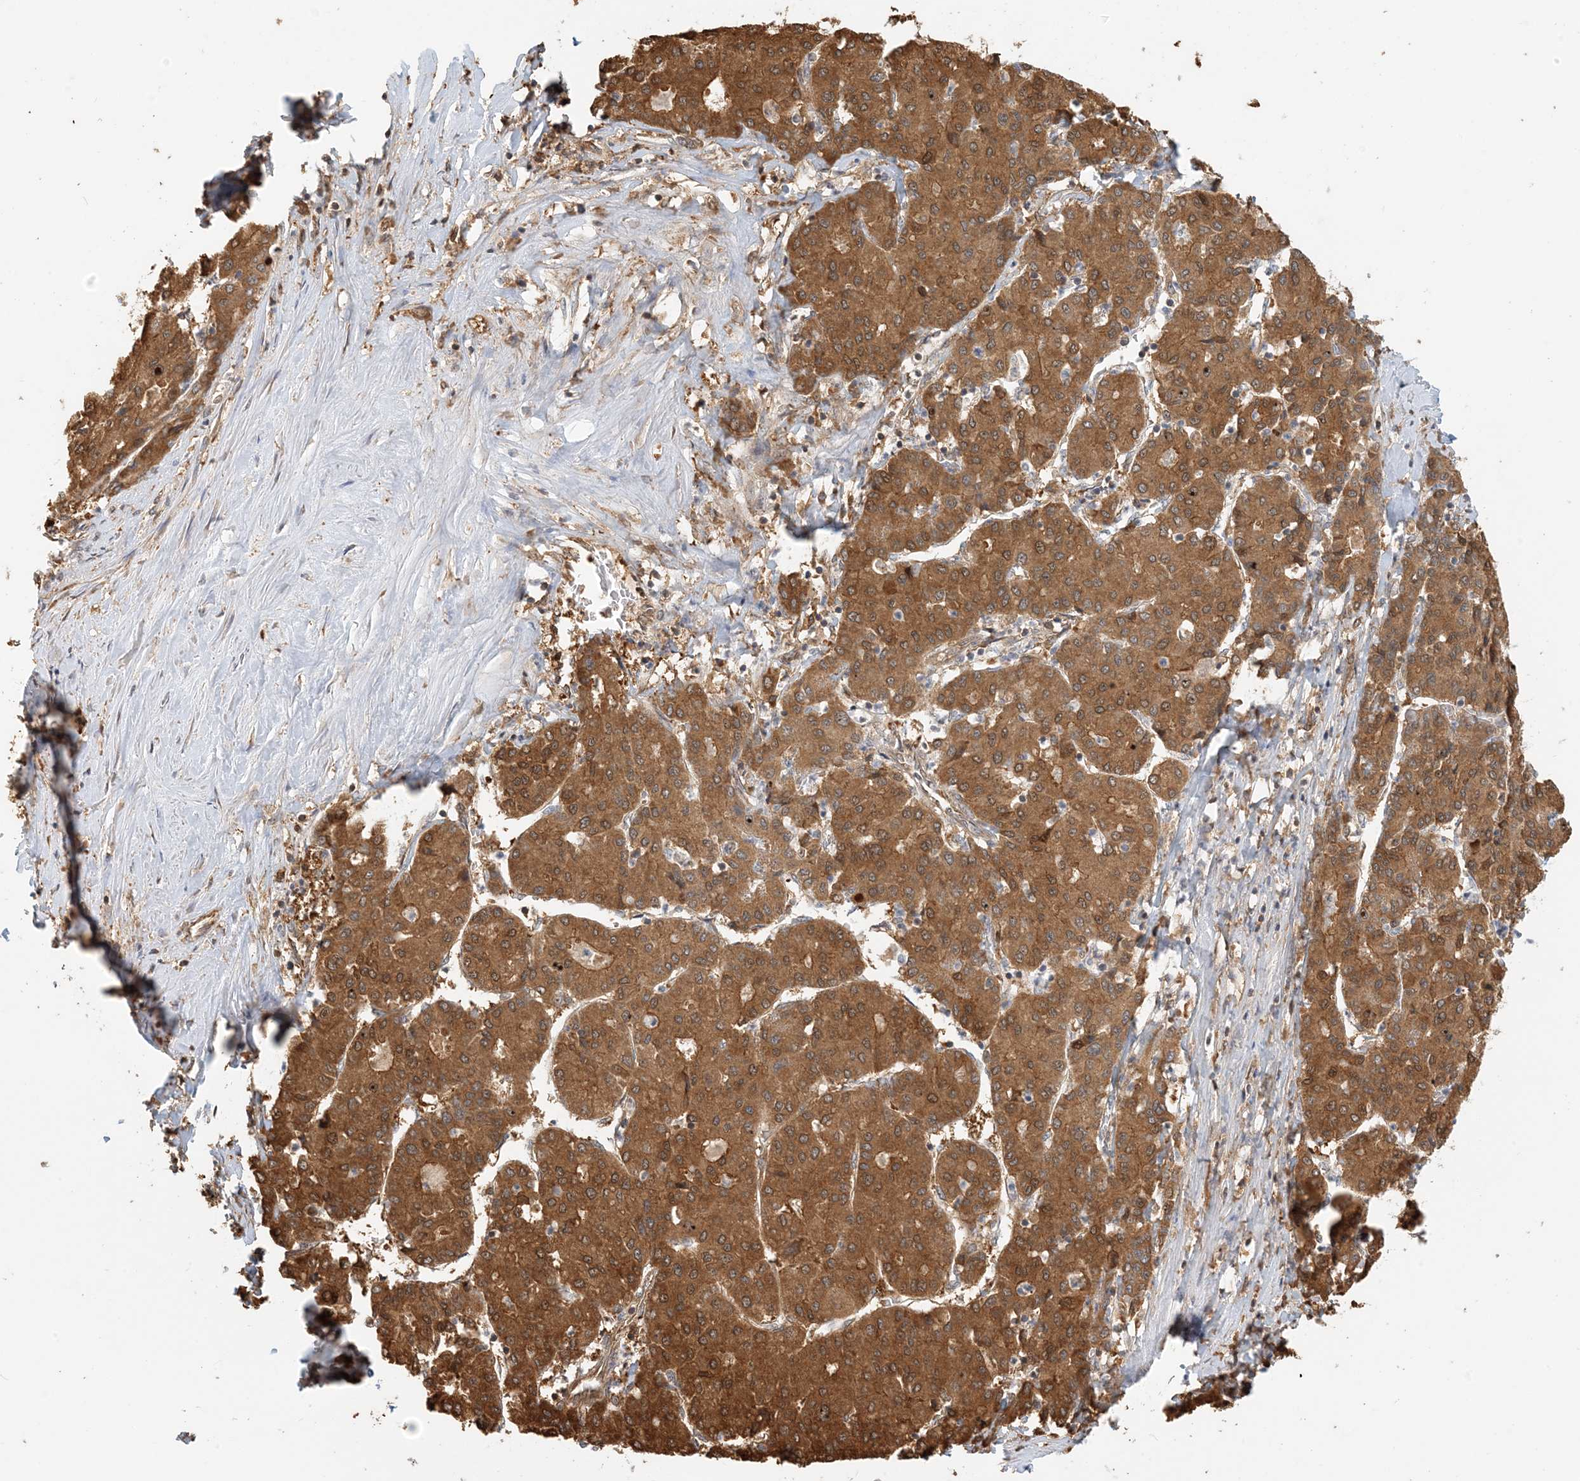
{"staining": {"intensity": "strong", "quantity": ">75%", "location": "cytoplasmic/membranous"}, "tissue": "liver cancer", "cell_type": "Tumor cells", "image_type": "cancer", "snomed": [{"axis": "morphology", "description": "Carcinoma, Hepatocellular, NOS"}, {"axis": "topography", "description": "Liver"}], "caption": "Liver hepatocellular carcinoma was stained to show a protein in brown. There is high levels of strong cytoplasmic/membranous positivity in about >75% of tumor cells.", "gene": "HNMT", "patient": {"sex": "male", "age": 65}}